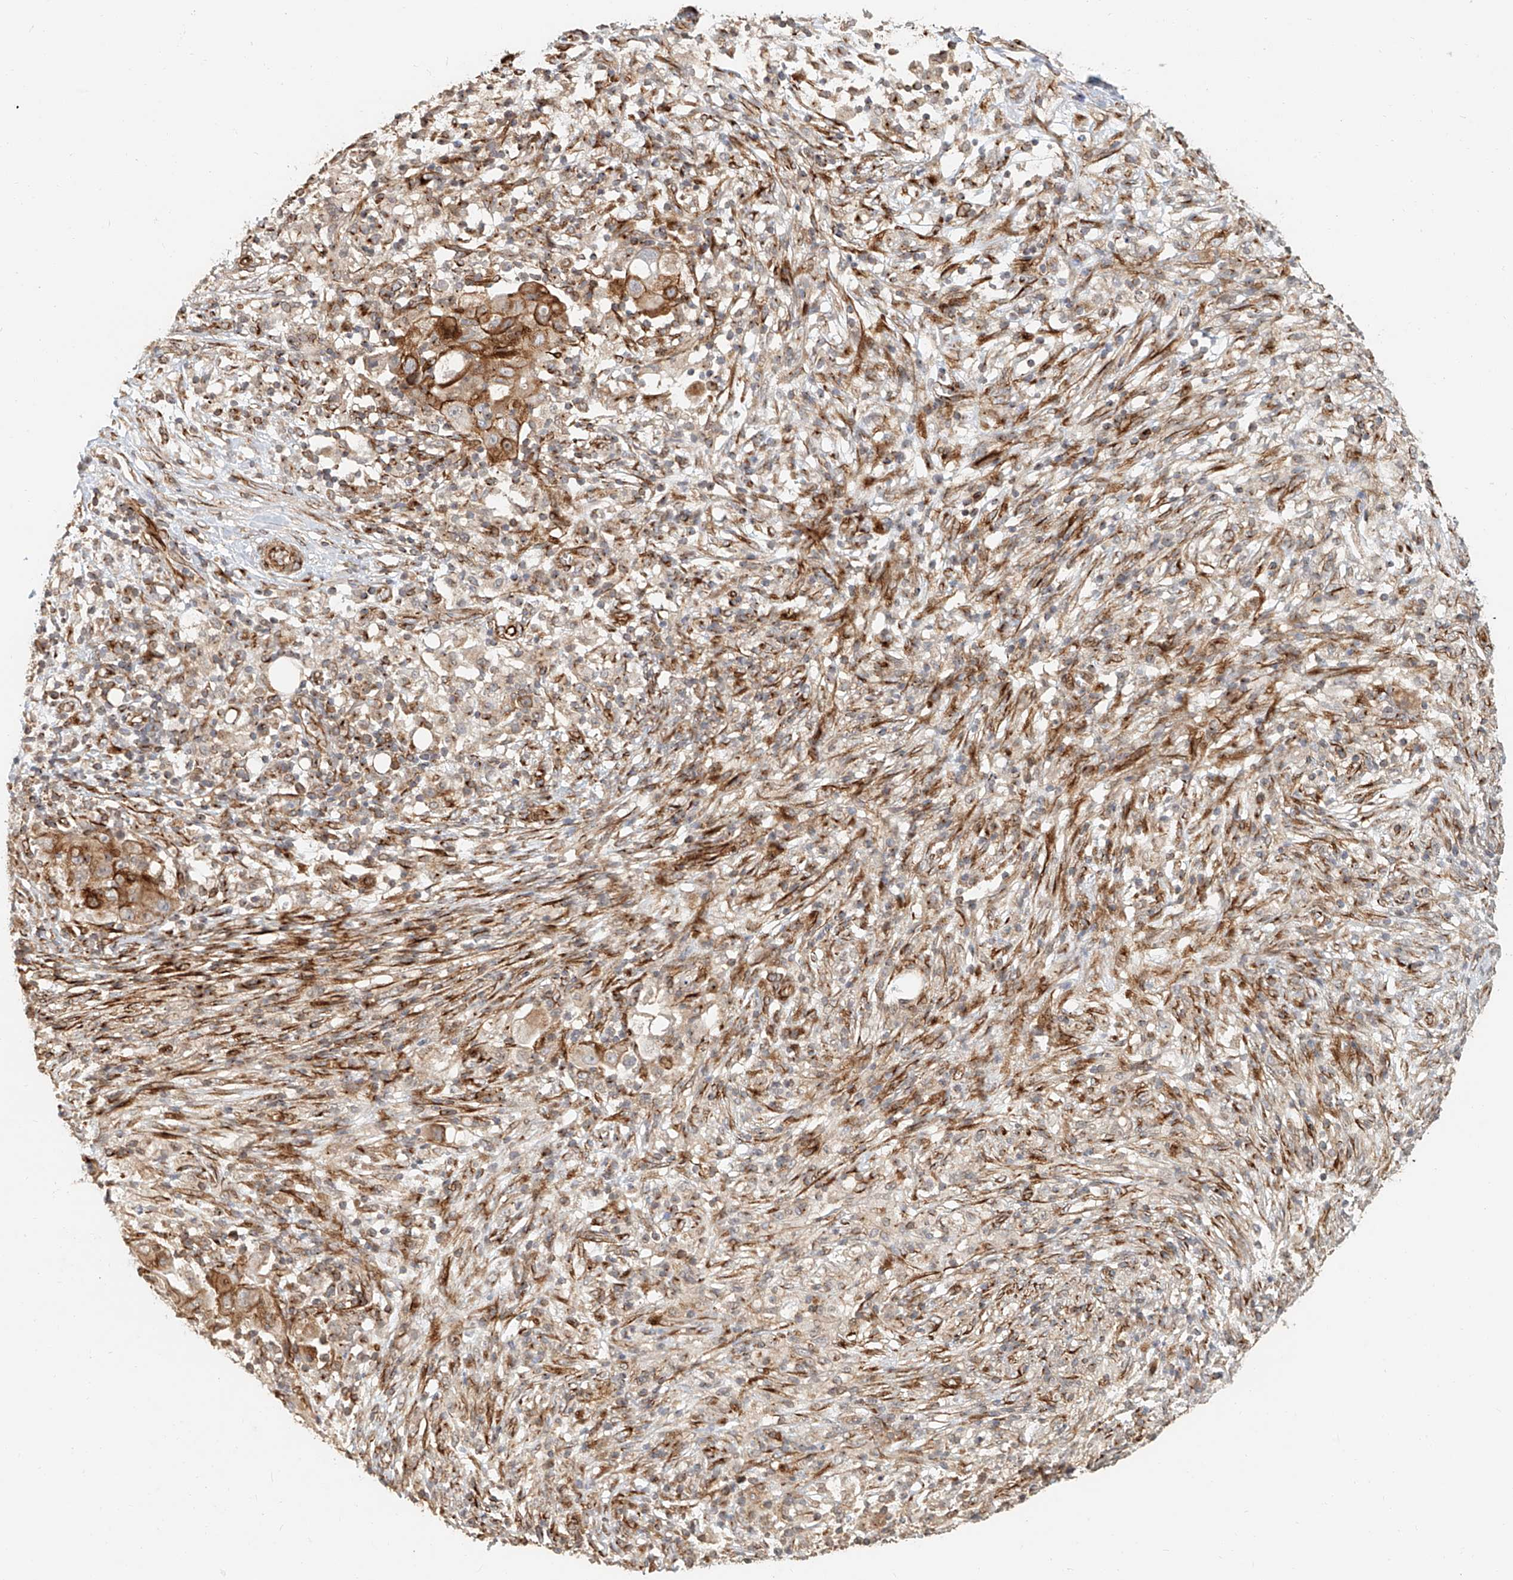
{"staining": {"intensity": "moderate", "quantity": ">75%", "location": "cytoplasmic/membranous"}, "tissue": "ovarian cancer", "cell_type": "Tumor cells", "image_type": "cancer", "snomed": [{"axis": "morphology", "description": "Carcinoma, endometroid"}, {"axis": "topography", "description": "Ovary"}], "caption": "Ovarian cancer (endometroid carcinoma) stained with DAB IHC displays medium levels of moderate cytoplasmic/membranous positivity in about >75% of tumor cells.", "gene": "NAP1L1", "patient": {"sex": "female", "age": 42}}